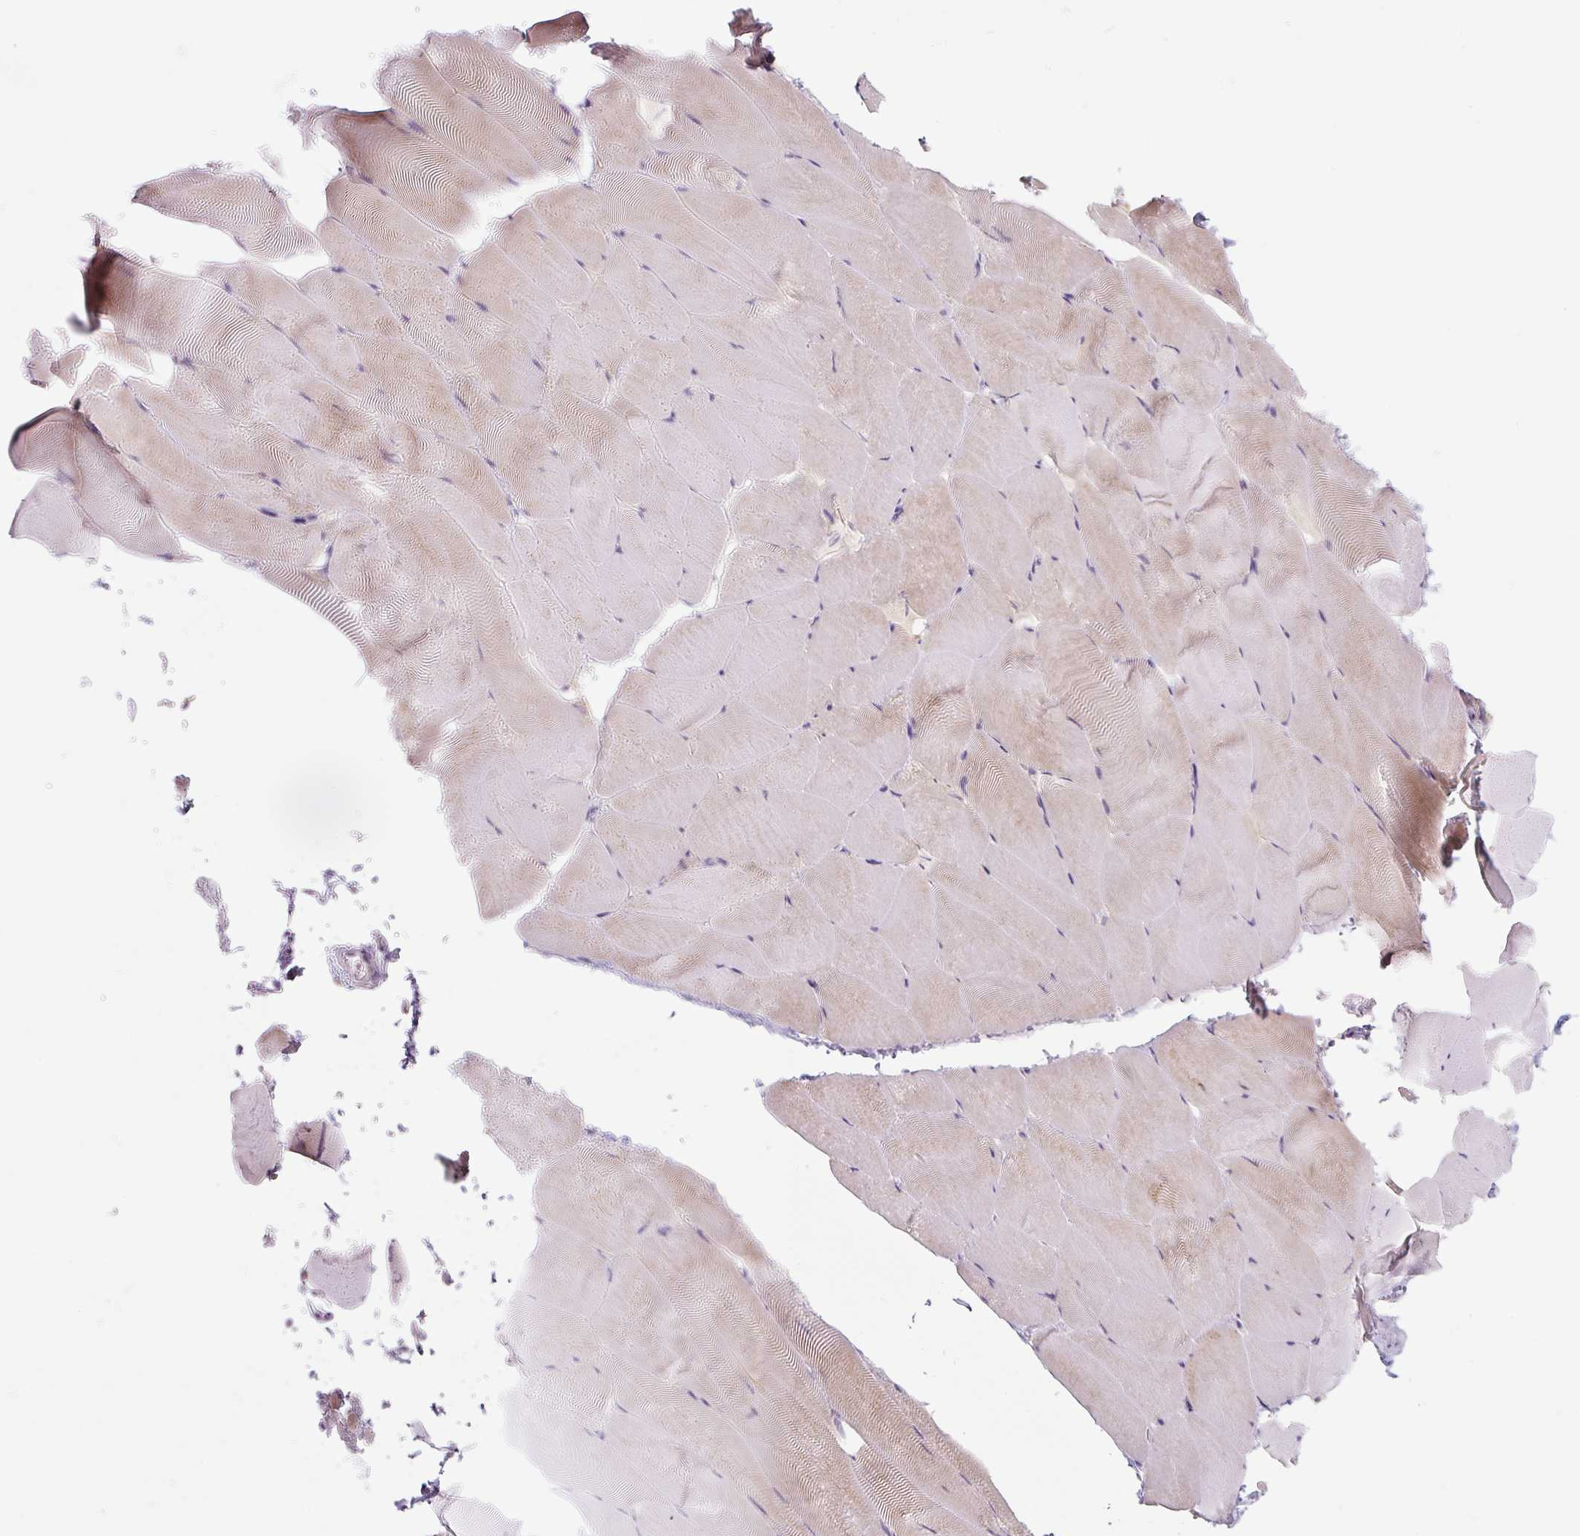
{"staining": {"intensity": "weak", "quantity": "<25%", "location": "cytoplasmic/membranous"}, "tissue": "skeletal muscle", "cell_type": "Myocytes", "image_type": "normal", "snomed": [{"axis": "morphology", "description": "Normal tissue, NOS"}, {"axis": "topography", "description": "Skeletal muscle"}], "caption": "The immunohistochemistry histopathology image has no significant staining in myocytes of skeletal muscle.", "gene": "PRM1", "patient": {"sex": "female", "age": 64}}